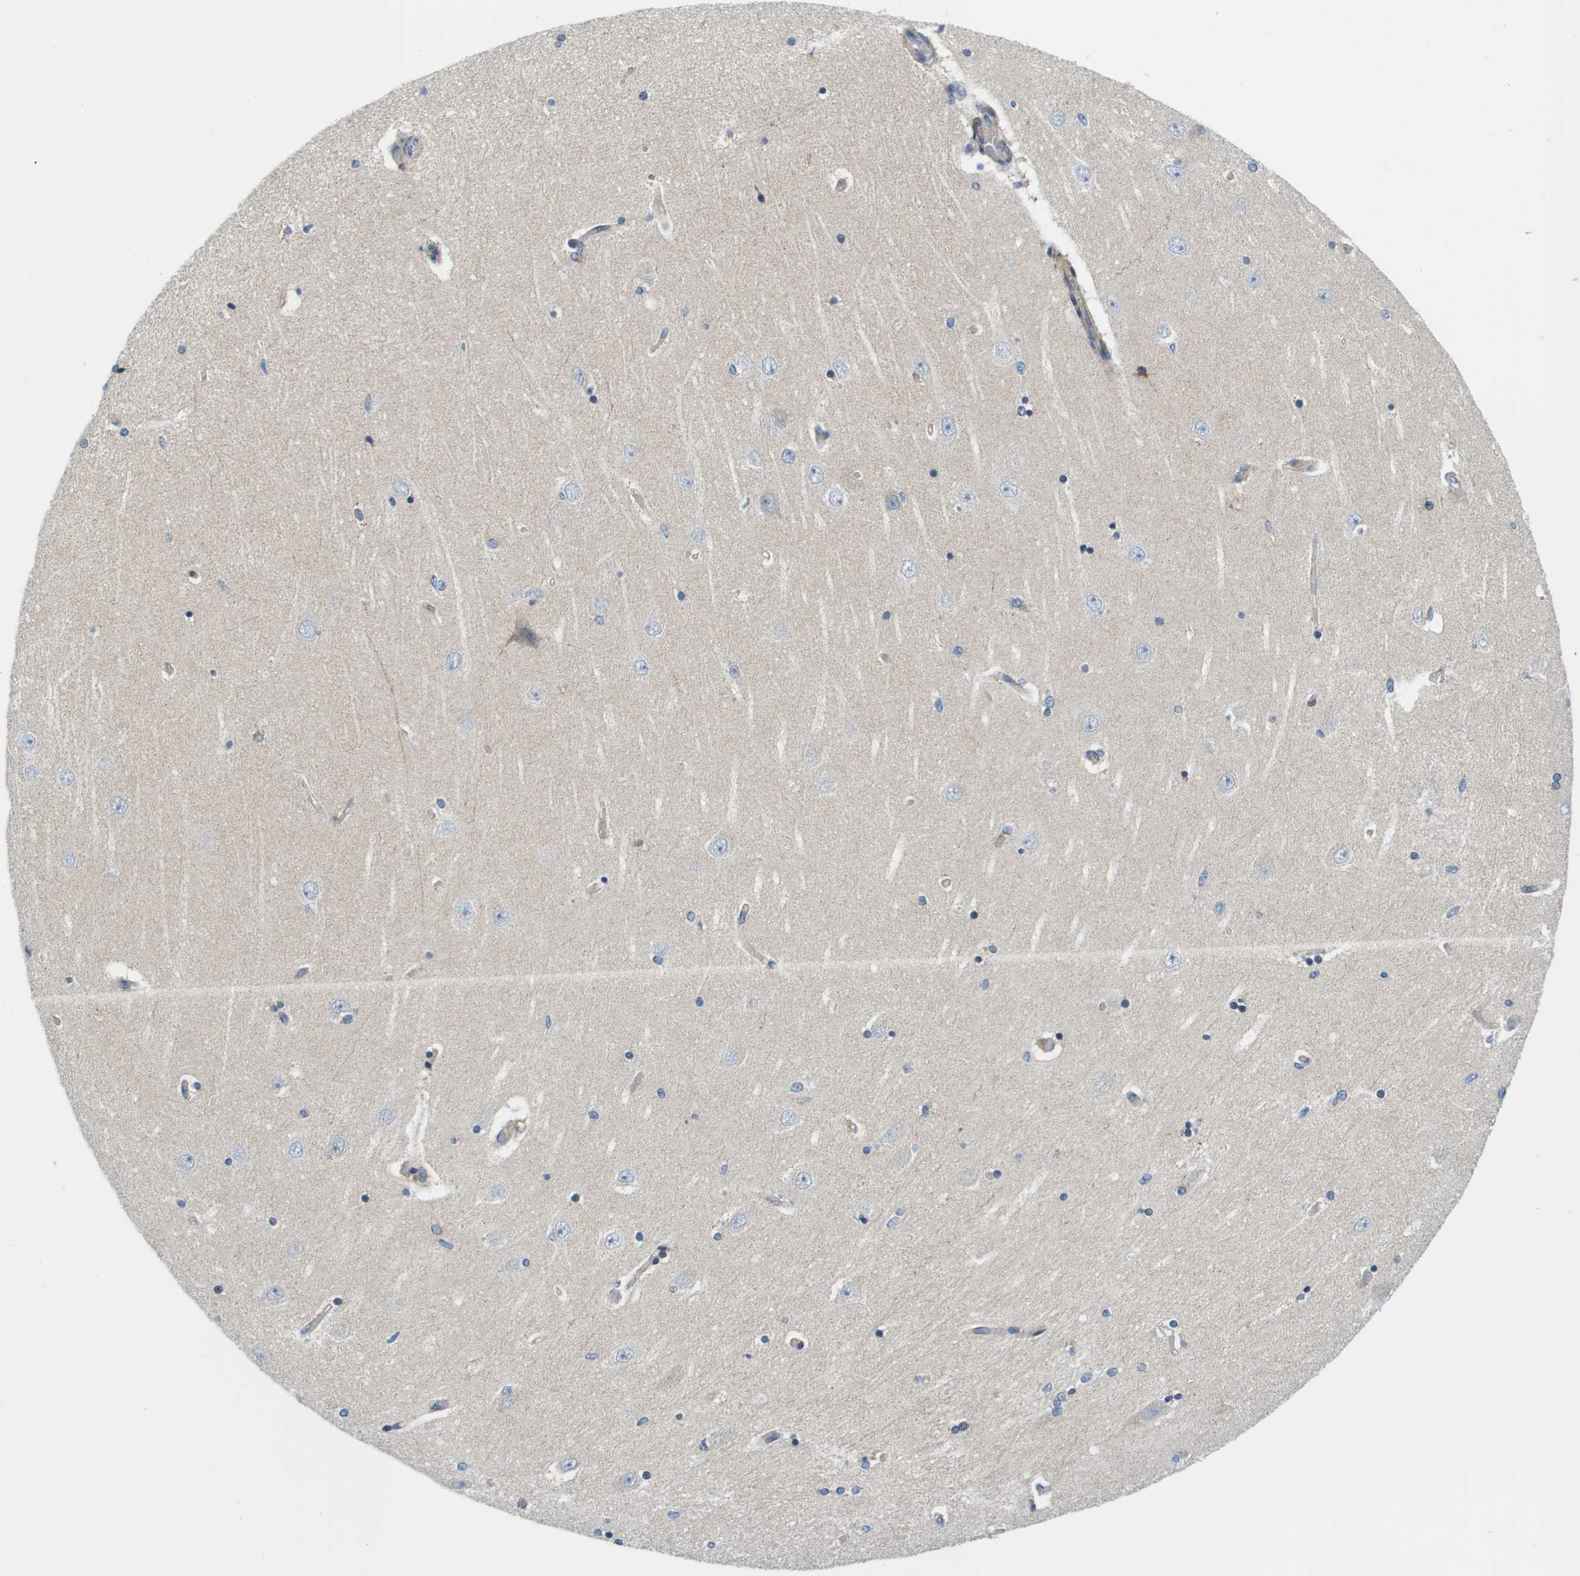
{"staining": {"intensity": "negative", "quantity": "none", "location": "none"}, "tissue": "hippocampus", "cell_type": "Glial cells", "image_type": "normal", "snomed": [{"axis": "morphology", "description": "Normal tissue, NOS"}, {"axis": "topography", "description": "Hippocampus"}], "caption": "Benign hippocampus was stained to show a protein in brown. There is no significant positivity in glial cells. (DAB immunohistochemistry (IHC) visualized using brightfield microscopy, high magnification).", "gene": "KRT23", "patient": {"sex": "female", "age": 54}}